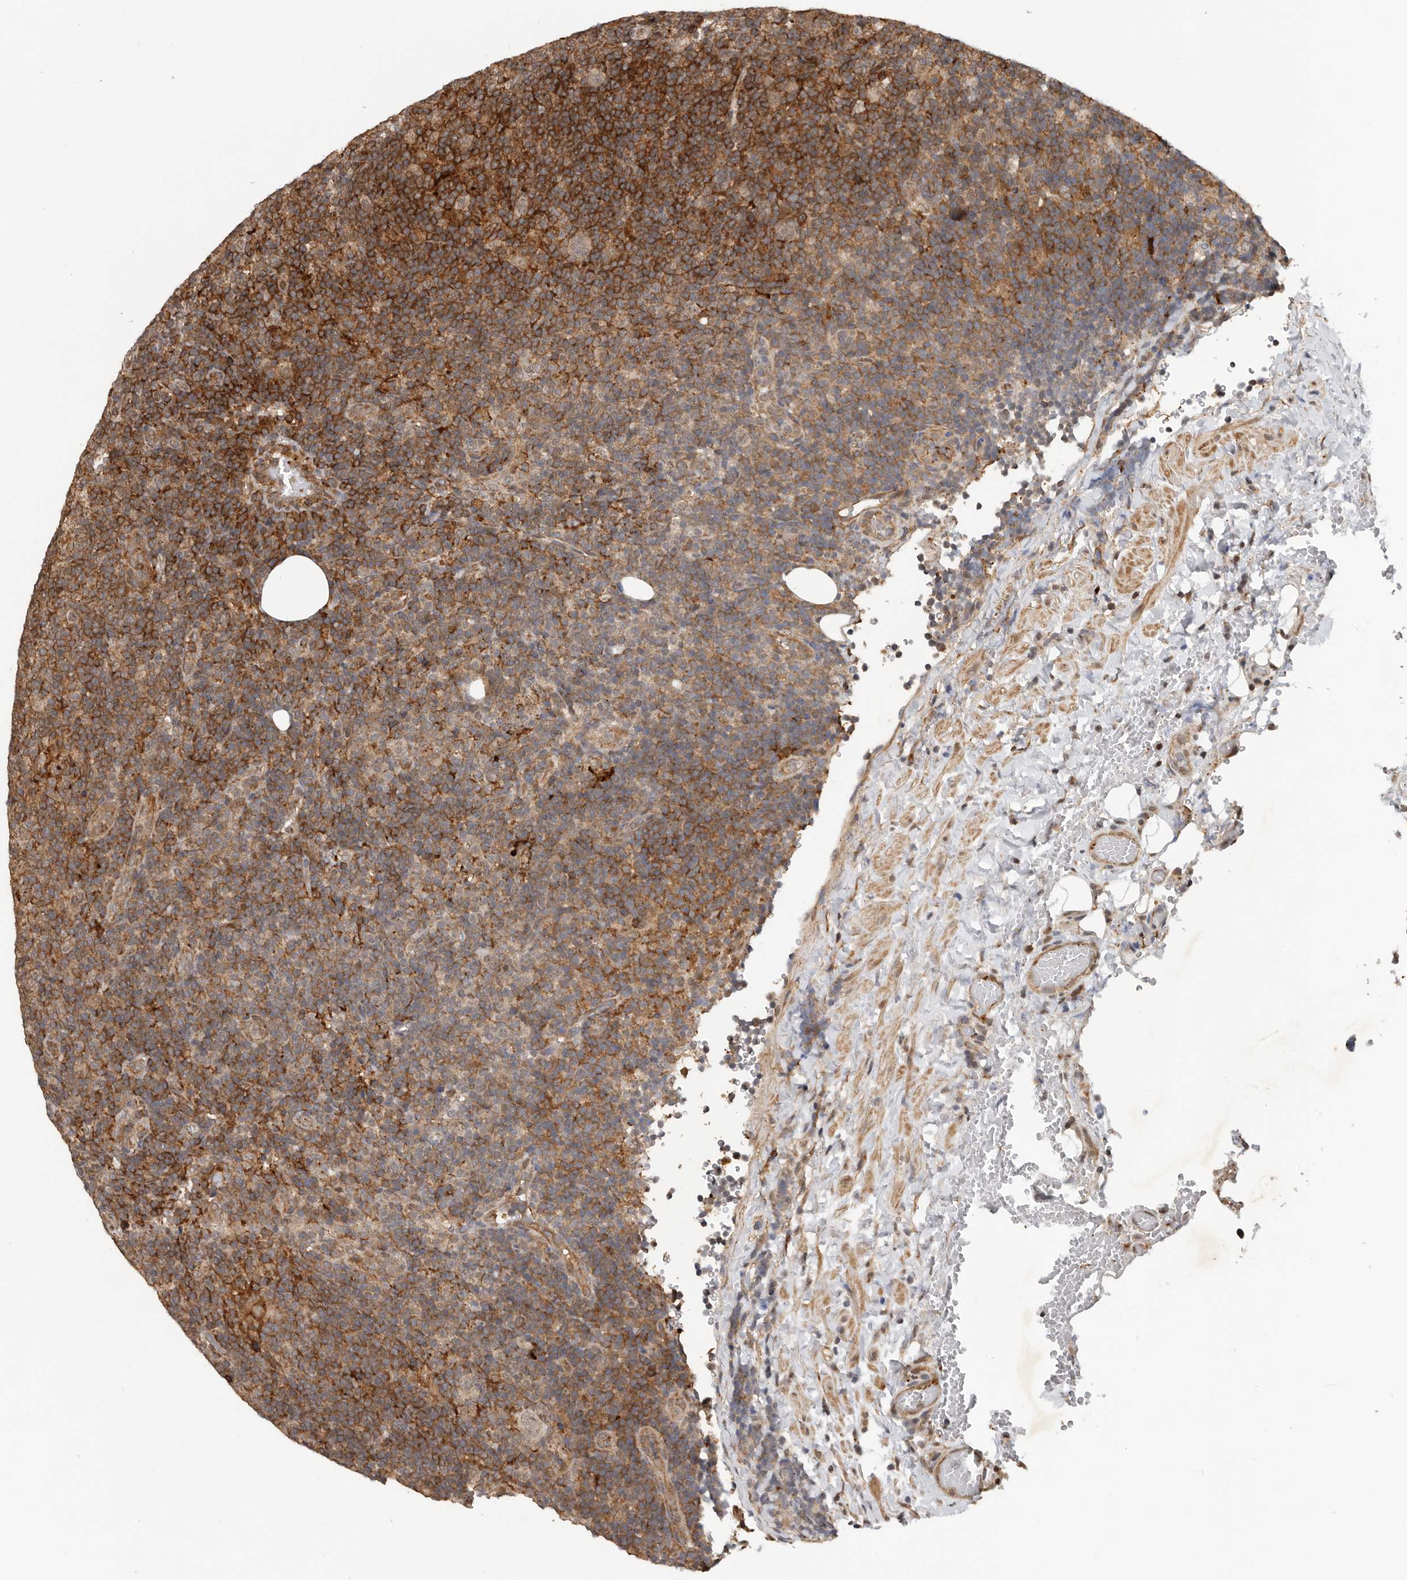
{"staining": {"intensity": "negative", "quantity": "none", "location": "none"}, "tissue": "lymphoma", "cell_type": "Tumor cells", "image_type": "cancer", "snomed": [{"axis": "morphology", "description": "Hodgkin's disease, NOS"}, {"axis": "topography", "description": "Lymph node"}], "caption": "Tumor cells are negative for brown protein staining in lymphoma.", "gene": "RNF157", "patient": {"sex": "female", "age": 57}}